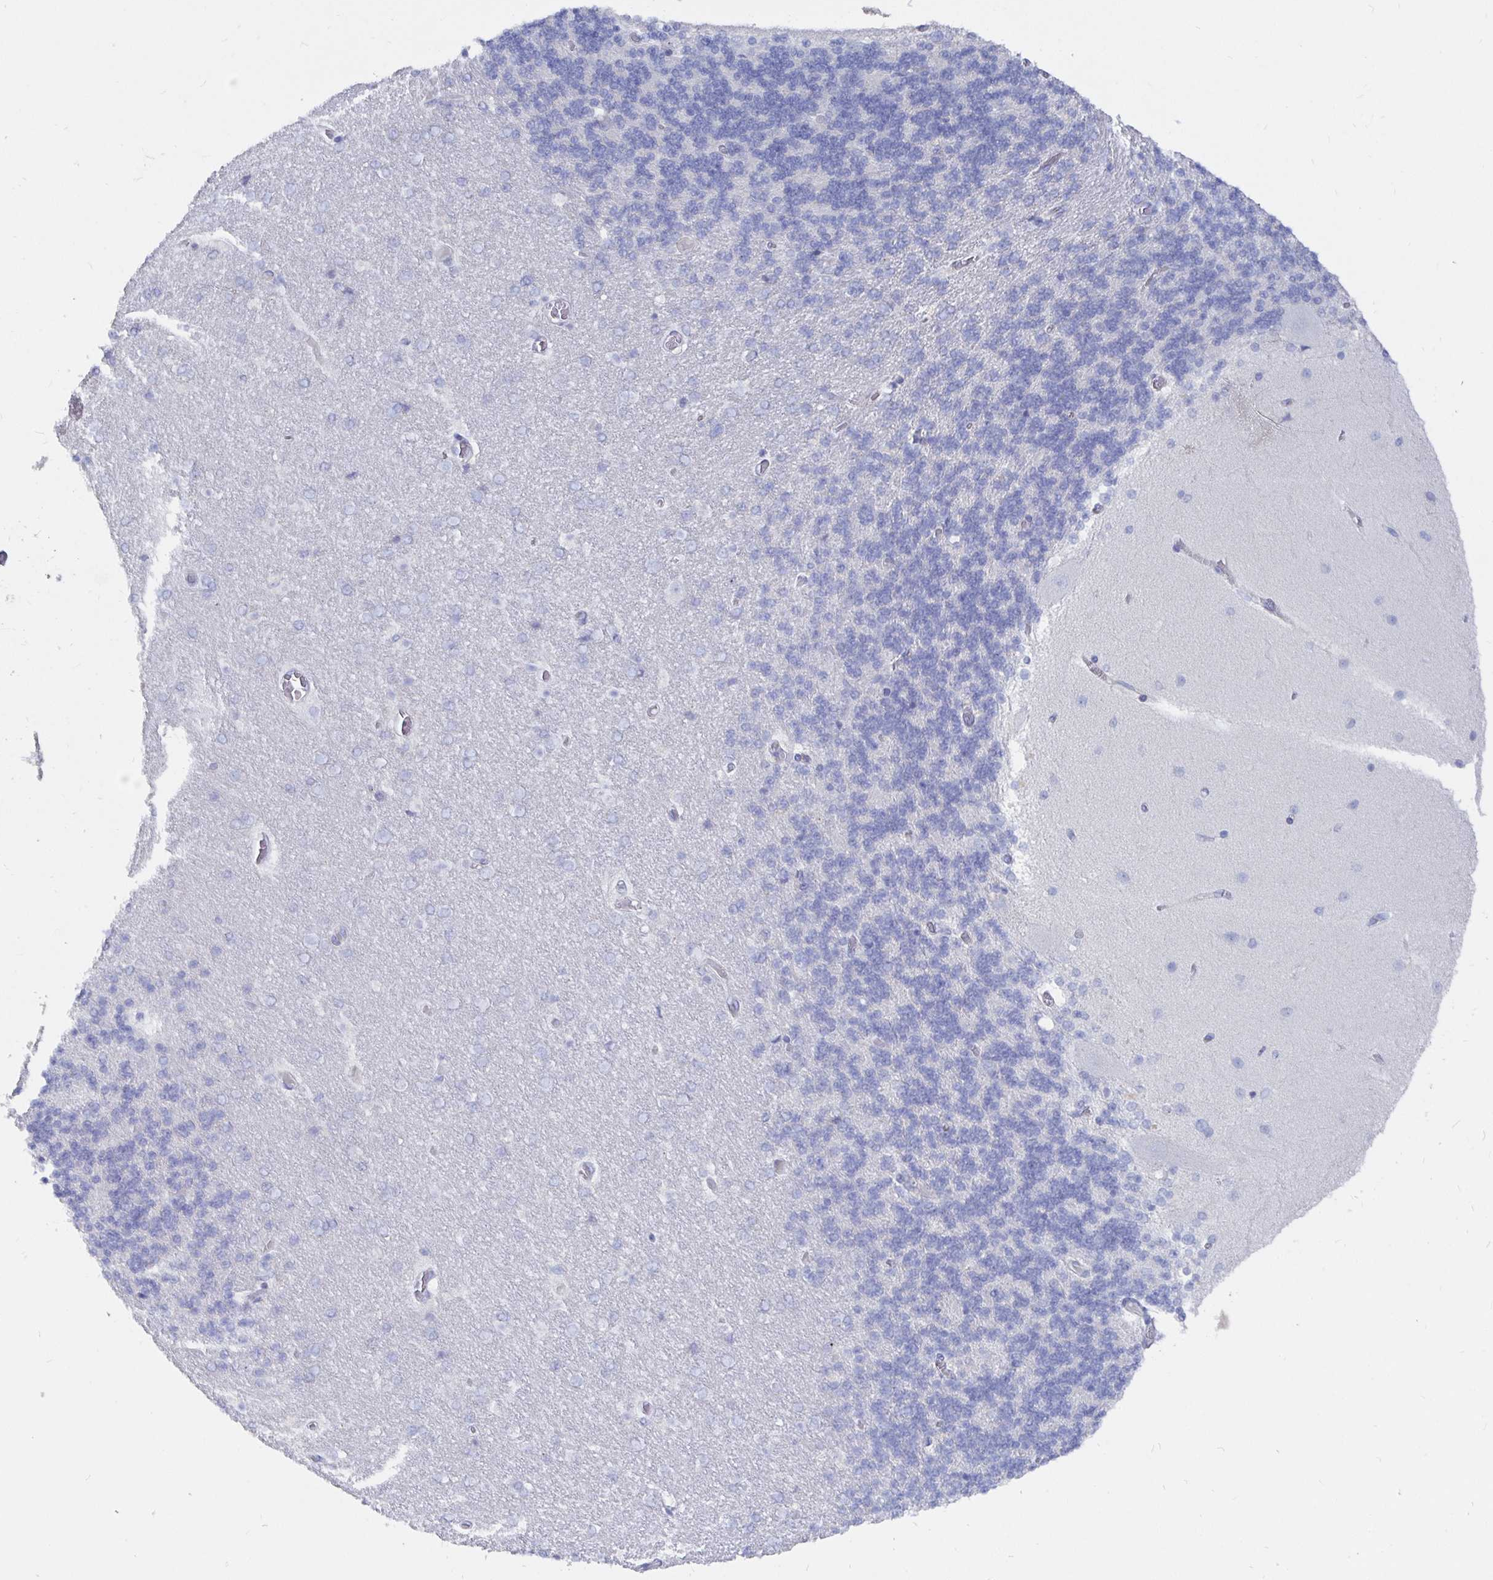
{"staining": {"intensity": "negative", "quantity": "none", "location": "none"}, "tissue": "cerebellum", "cell_type": "Cells in granular layer", "image_type": "normal", "snomed": [{"axis": "morphology", "description": "Normal tissue, NOS"}, {"axis": "topography", "description": "Cerebellum"}], "caption": "High power microscopy image of an immunohistochemistry (IHC) histopathology image of normal cerebellum, revealing no significant staining in cells in granular layer.", "gene": "COX16", "patient": {"sex": "female", "age": 54}}